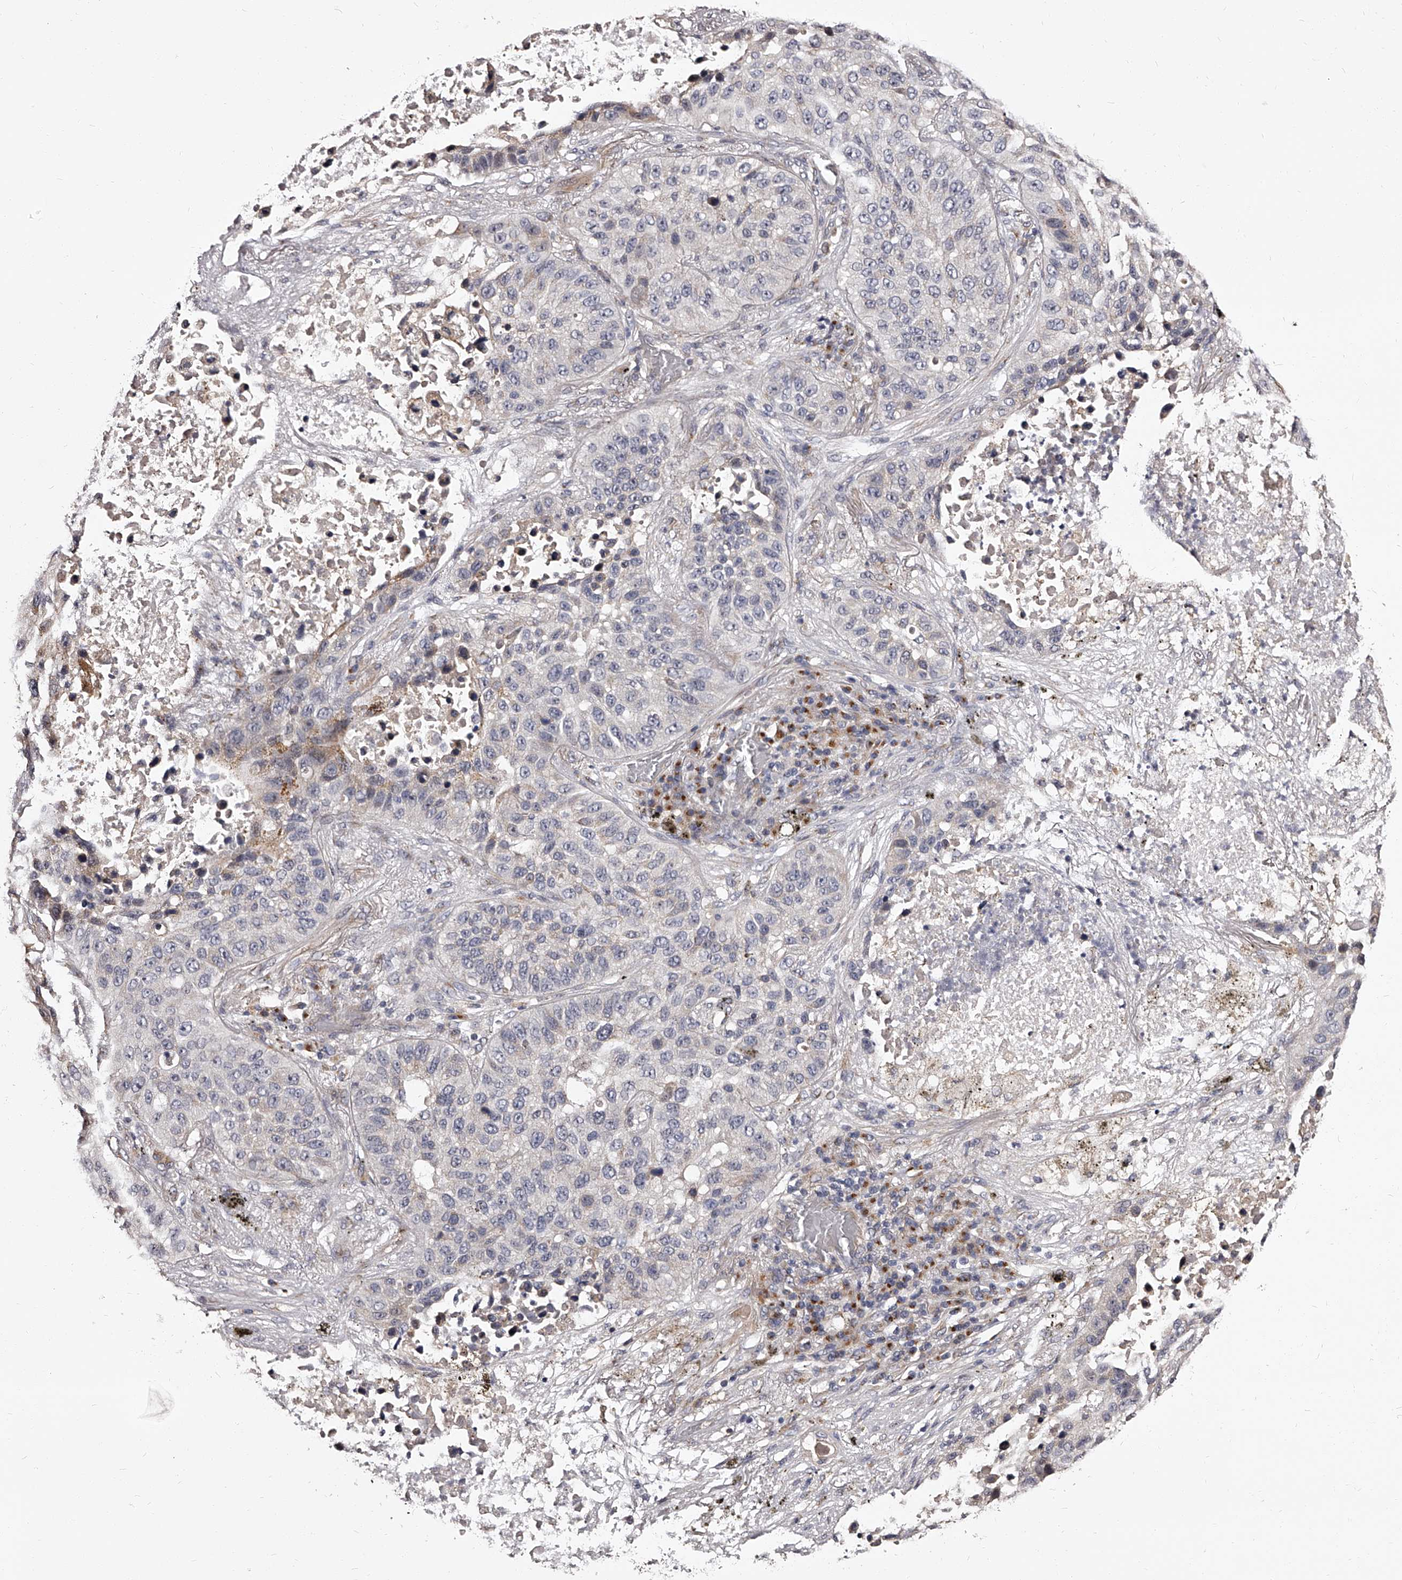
{"staining": {"intensity": "weak", "quantity": "<25%", "location": "cytoplasmic/membranous"}, "tissue": "lung cancer", "cell_type": "Tumor cells", "image_type": "cancer", "snomed": [{"axis": "morphology", "description": "Squamous cell carcinoma, NOS"}, {"axis": "topography", "description": "Lung"}], "caption": "Human lung cancer stained for a protein using immunohistochemistry (IHC) demonstrates no positivity in tumor cells.", "gene": "RSC1A1", "patient": {"sex": "male", "age": 57}}